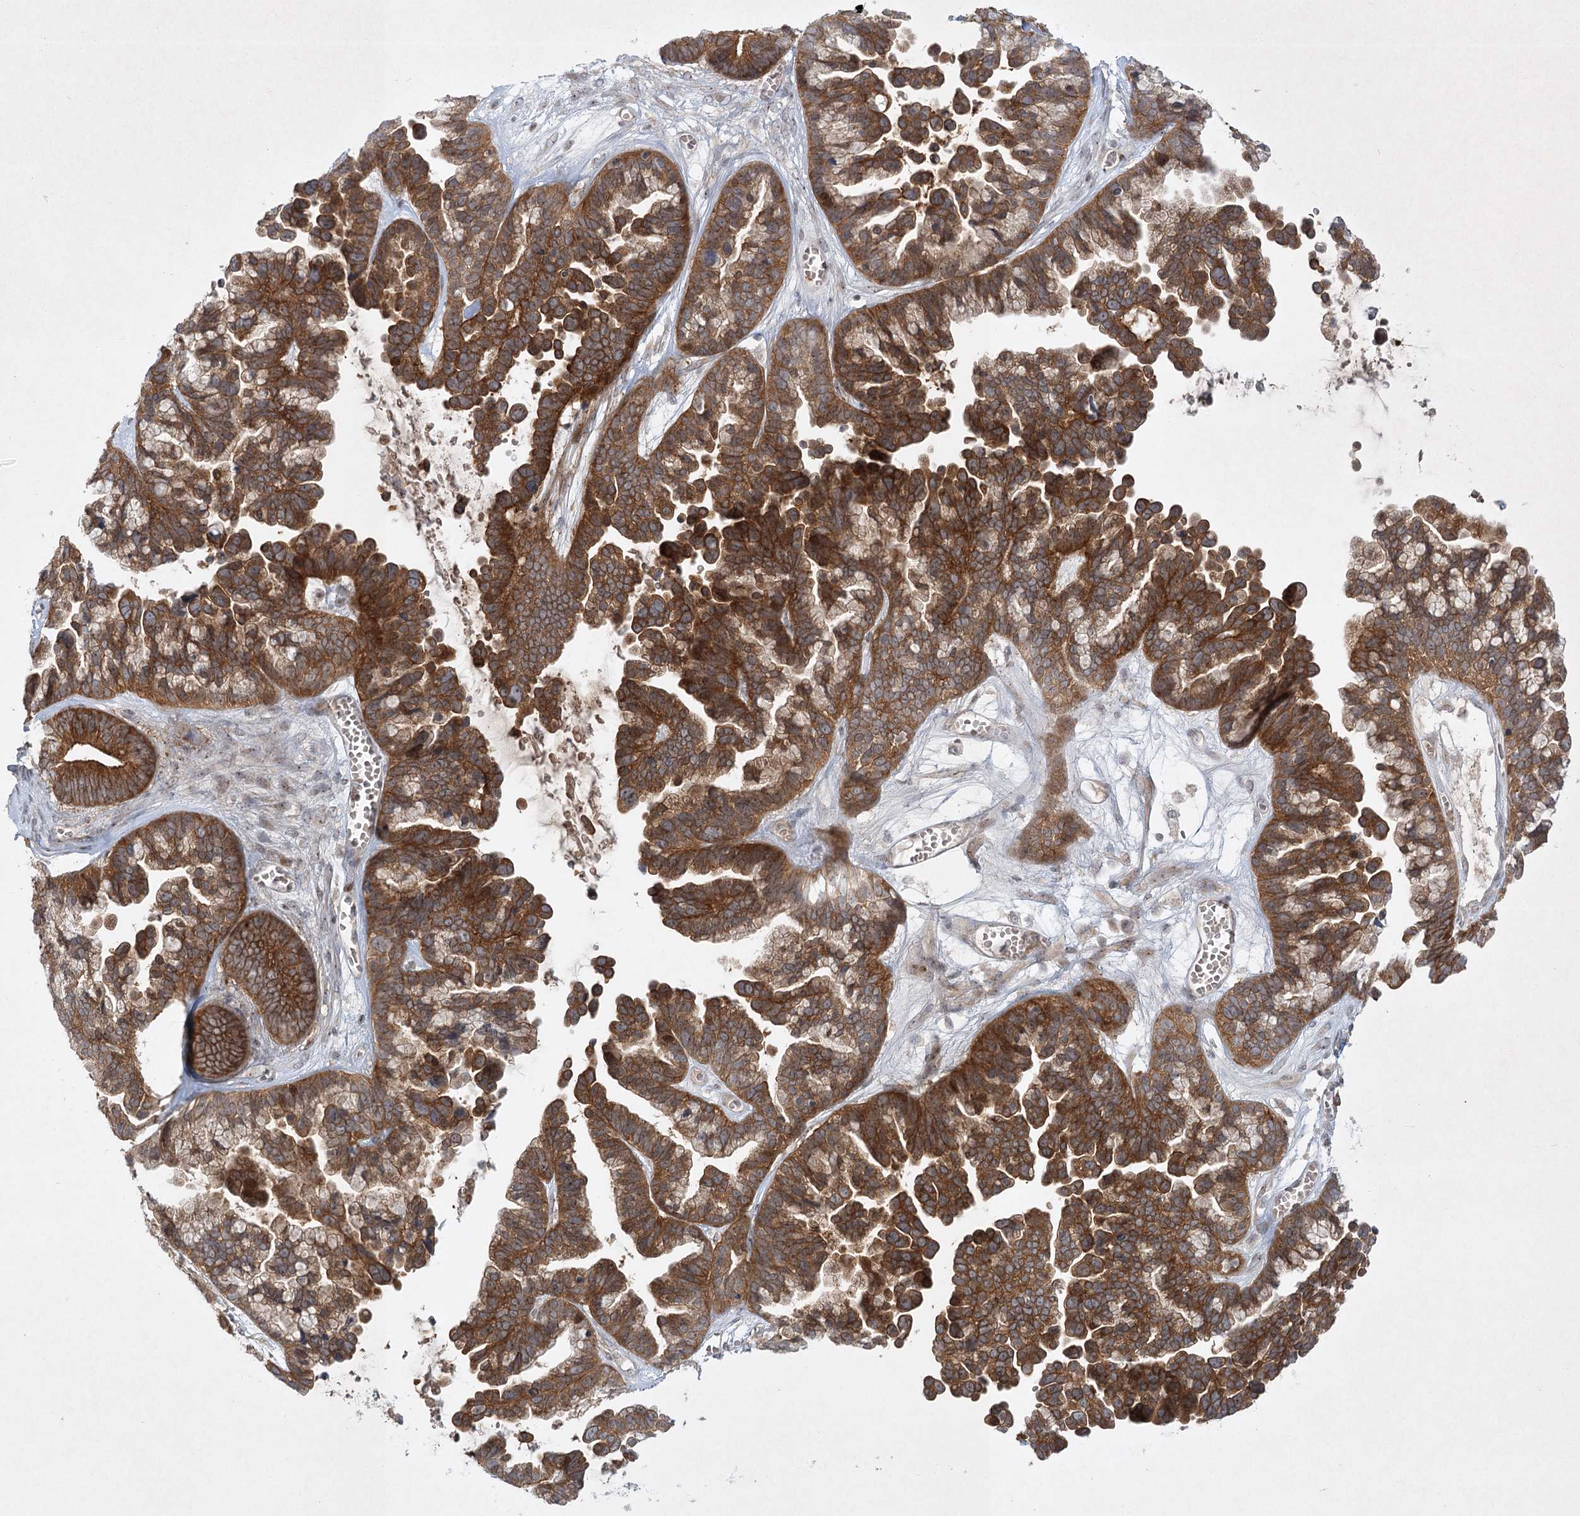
{"staining": {"intensity": "strong", "quantity": ">75%", "location": "cytoplasmic/membranous"}, "tissue": "ovarian cancer", "cell_type": "Tumor cells", "image_type": "cancer", "snomed": [{"axis": "morphology", "description": "Cystadenocarcinoma, serous, NOS"}, {"axis": "topography", "description": "Ovary"}], "caption": "Immunohistochemistry (IHC) (DAB) staining of human ovarian cancer (serous cystadenocarcinoma) reveals strong cytoplasmic/membranous protein staining in approximately >75% of tumor cells. (IHC, brightfield microscopy, high magnification).", "gene": "SH2D3A", "patient": {"sex": "female", "age": 56}}